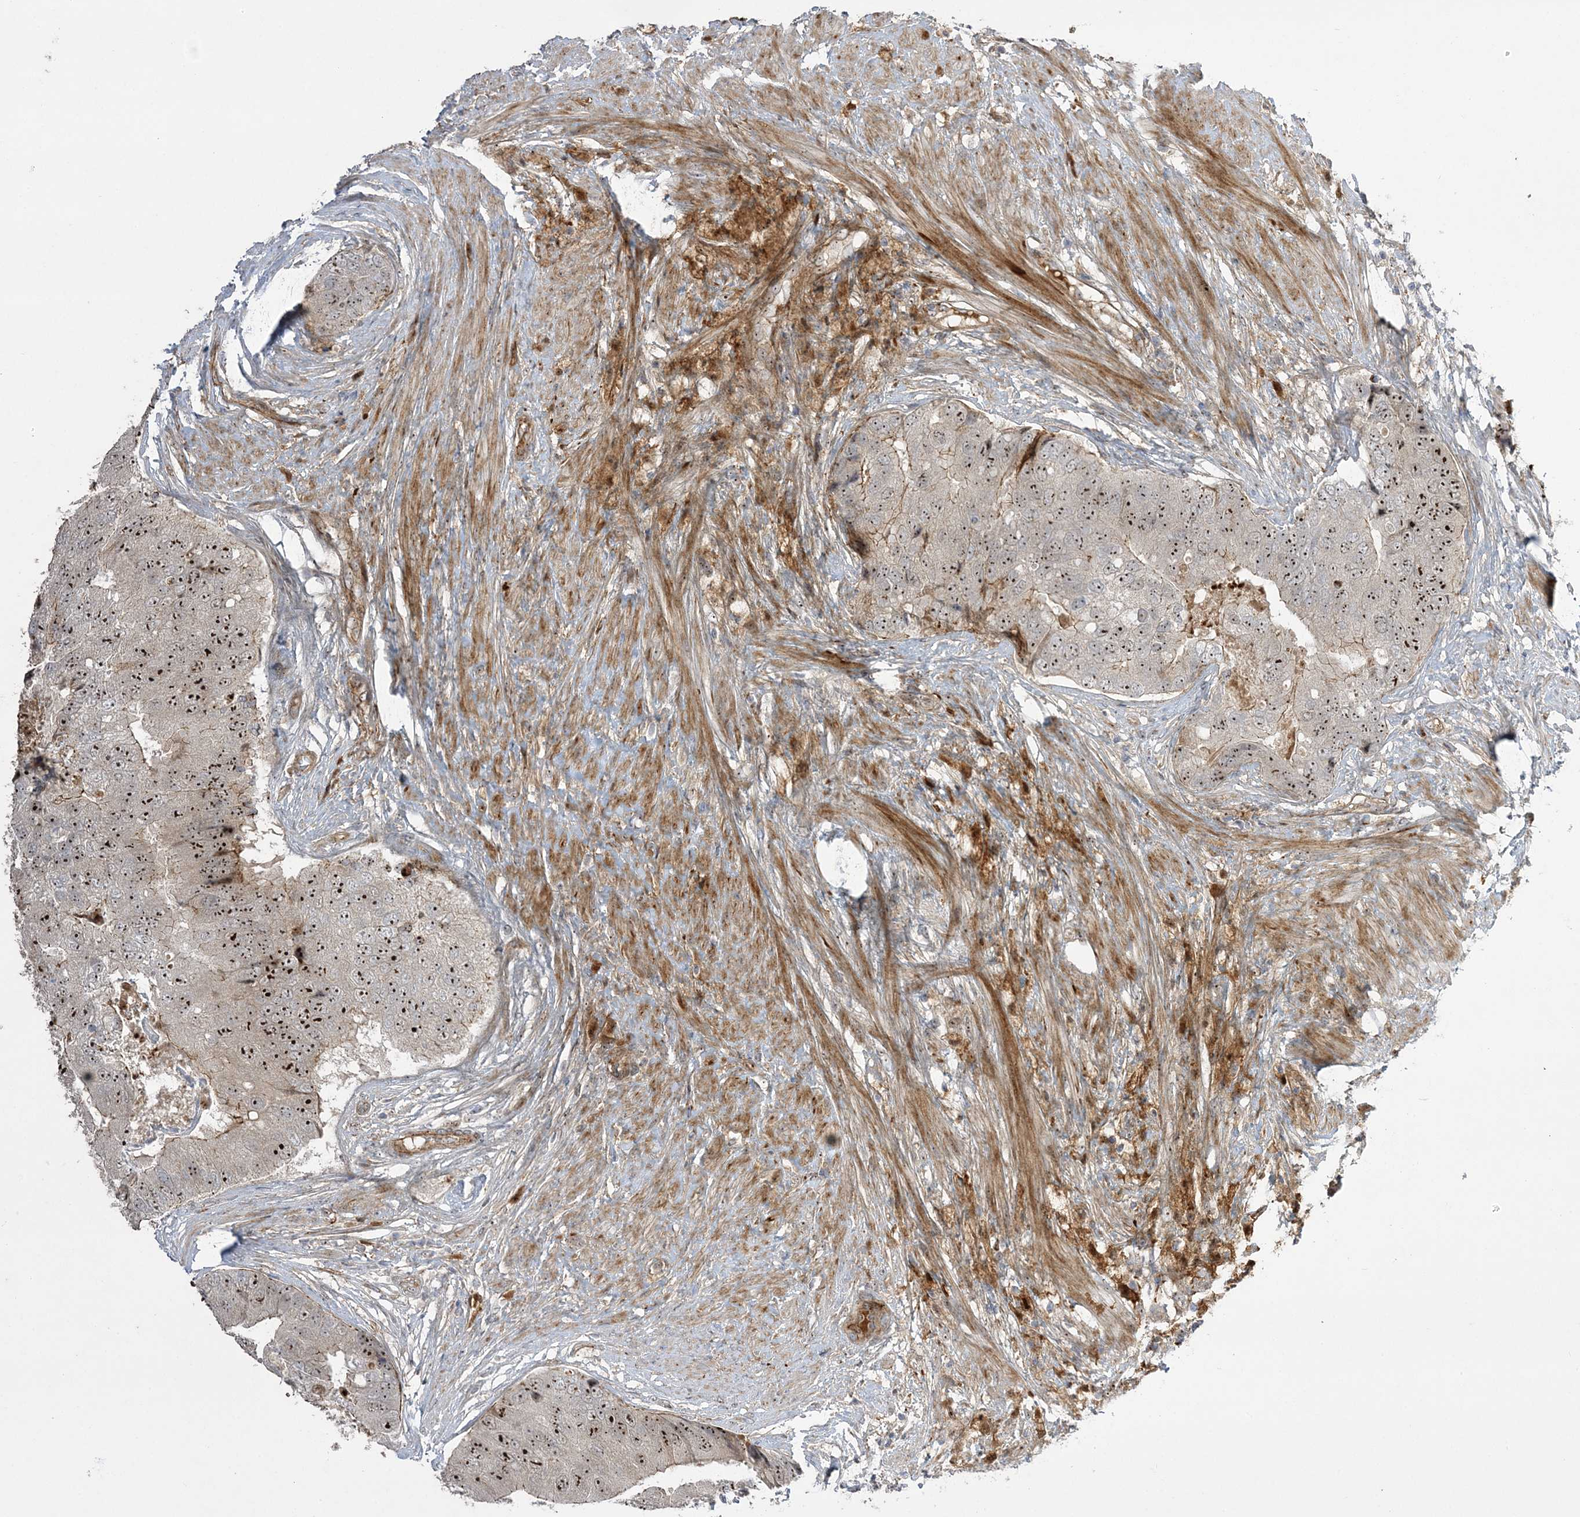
{"staining": {"intensity": "strong", "quantity": ">75%", "location": "nuclear"}, "tissue": "prostate cancer", "cell_type": "Tumor cells", "image_type": "cancer", "snomed": [{"axis": "morphology", "description": "Adenocarcinoma, High grade"}, {"axis": "topography", "description": "Prostate"}], "caption": "Prostate adenocarcinoma (high-grade) stained with DAB (3,3'-diaminobenzidine) immunohistochemistry exhibits high levels of strong nuclear positivity in approximately >75% of tumor cells.", "gene": "NPM3", "patient": {"sex": "male", "age": 70}}